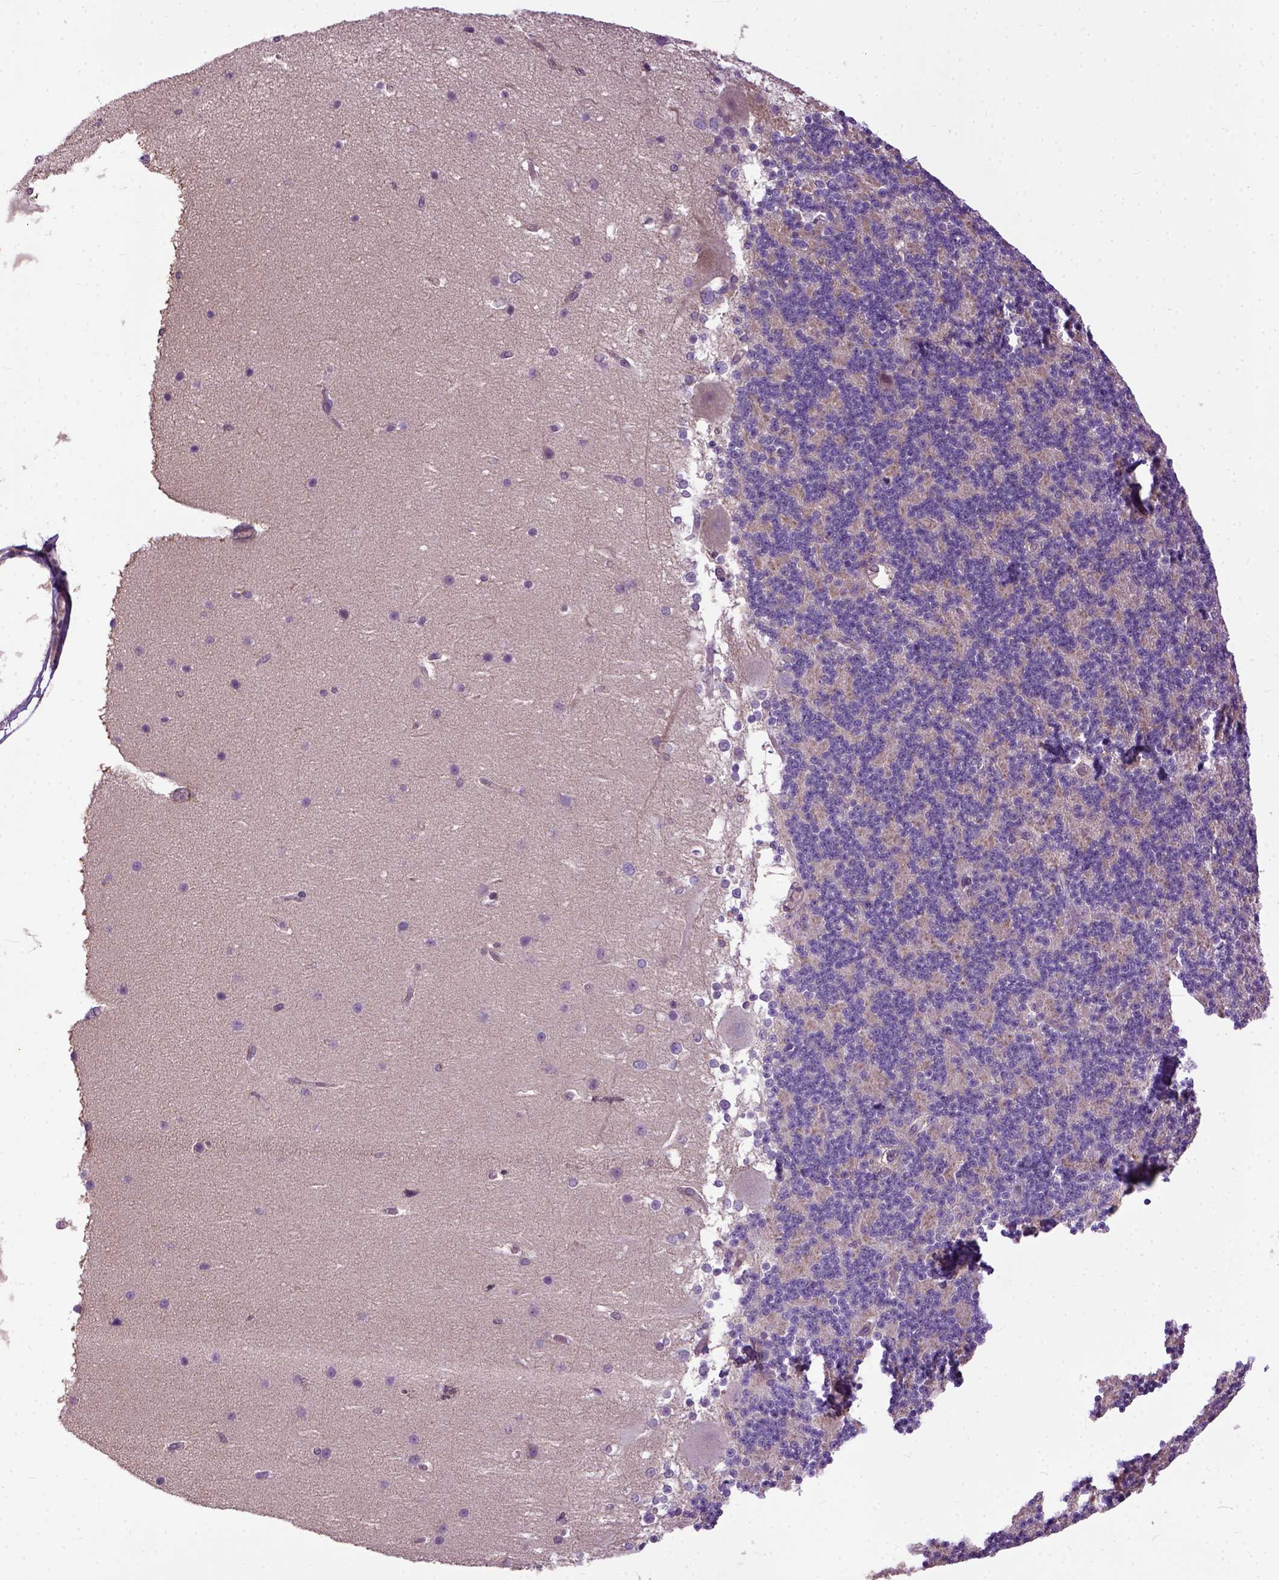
{"staining": {"intensity": "weak", "quantity": "<25%", "location": "cytoplasmic/membranous"}, "tissue": "cerebellum", "cell_type": "Cells in granular layer", "image_type": "normal", "snomed": [{"axis": "morphology", "description": "Normal tissue, NOS"}, {"axis": "topography", "description": "Cerebellum"}], "caption": "Immunohistochemistry (IHC) of benign cerebellum shows no staining in cells in granular layer.", "gene": "CPNE1", "patient": {"sex": "female", "age": 19}}